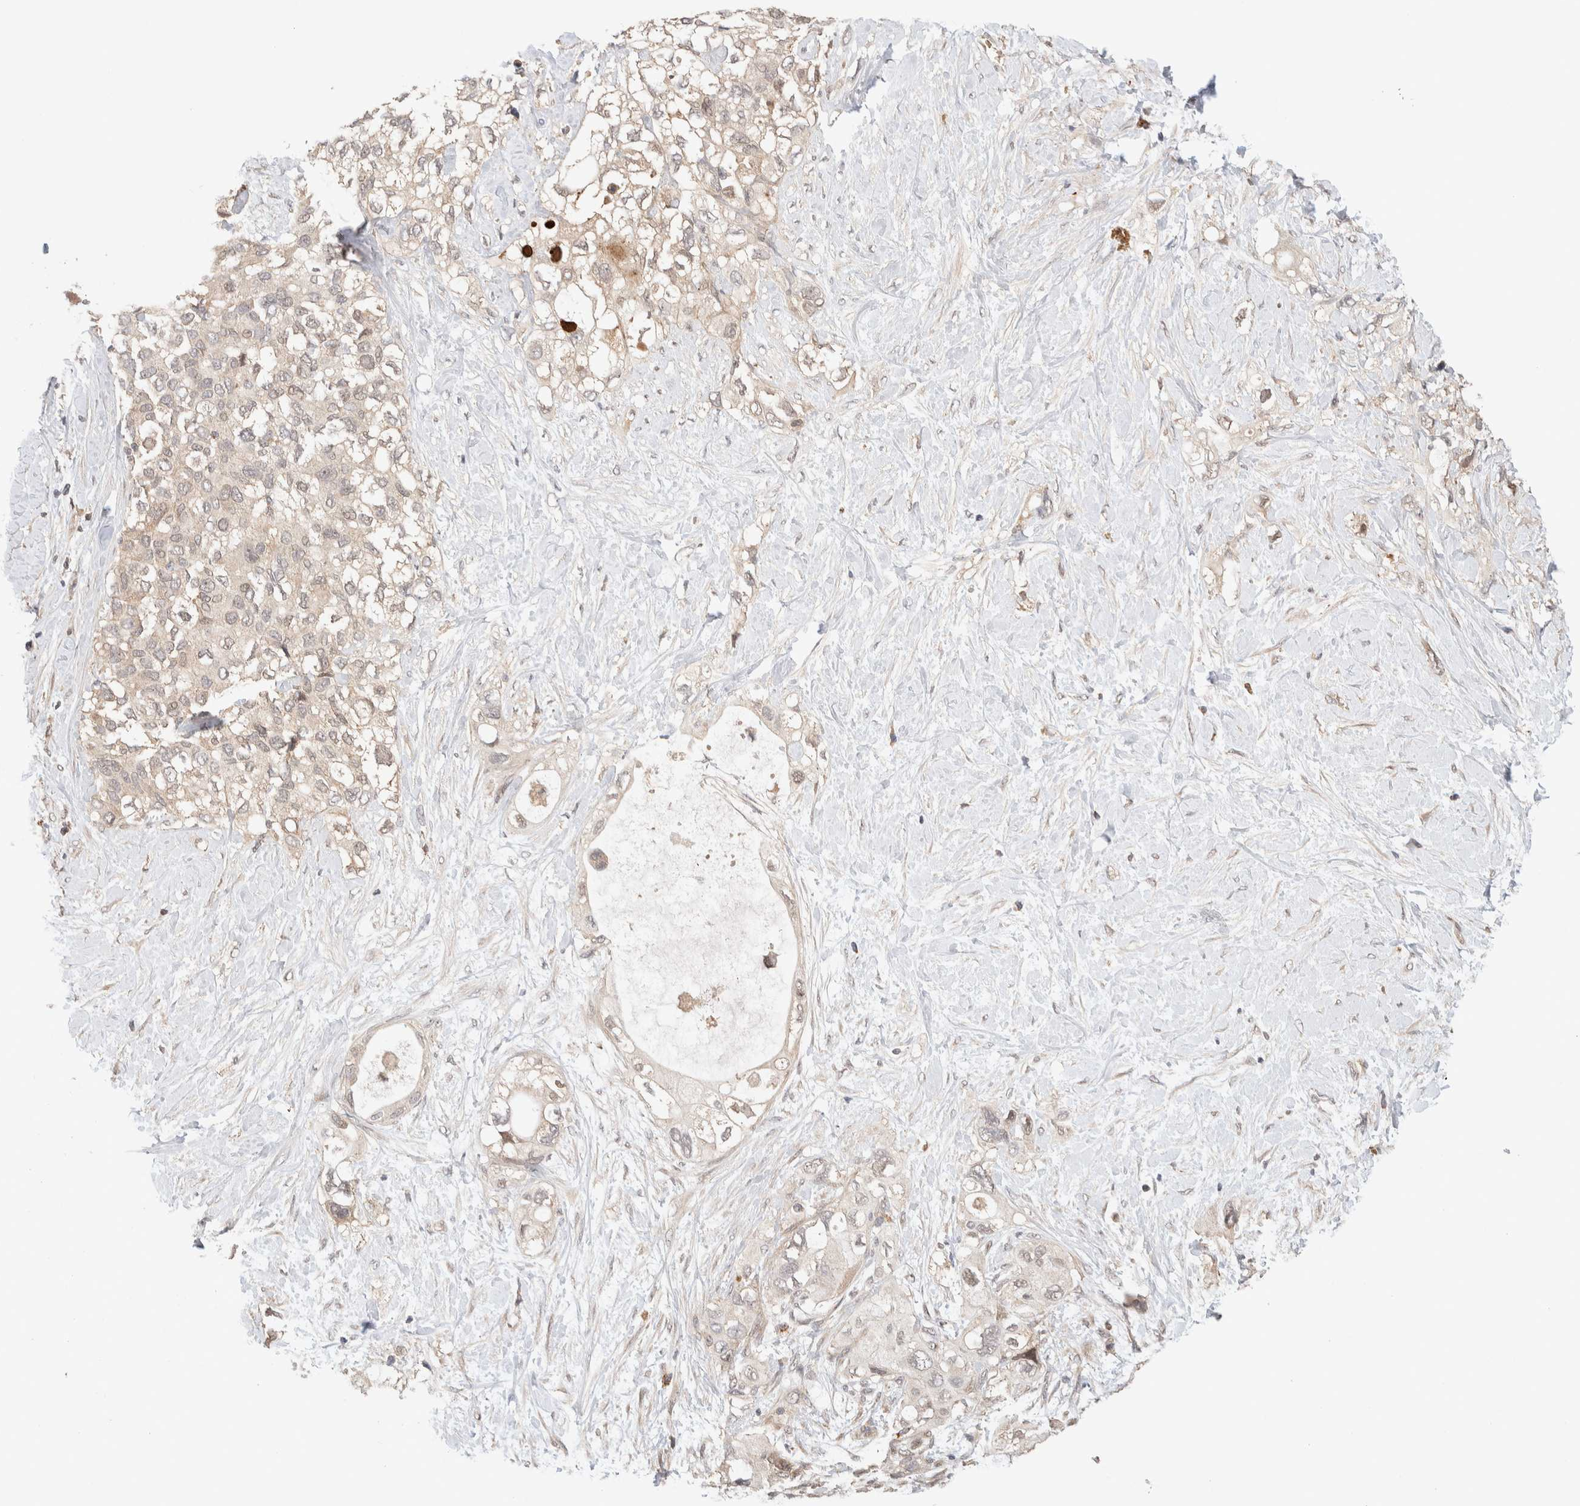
{"staining": {"intensity": "weak", "quantity": "<25%", "location": "cytoplasmic/membranous"}, "tissue": "pancreatic cancer", "cell_type": "Tumor cells", "image_type": "cancer", "snomed": [{"axis": "morphology", "description": "Adenocarcinoma, NOS"}, {"axis": "topography", "description": "Pancreas"}], "caption": "This is a micrograph of immunohistochemistry (IHC) staining of adenocarcinoma (pancreatic), which shows no staining in tumor cells. (Stains: DAB IHC with hematoxylin counter stain, Microscopy: brightfield microscopy at high magnification).", "gene": "CASK", "patient": {"sex": "female", "age": 56}}